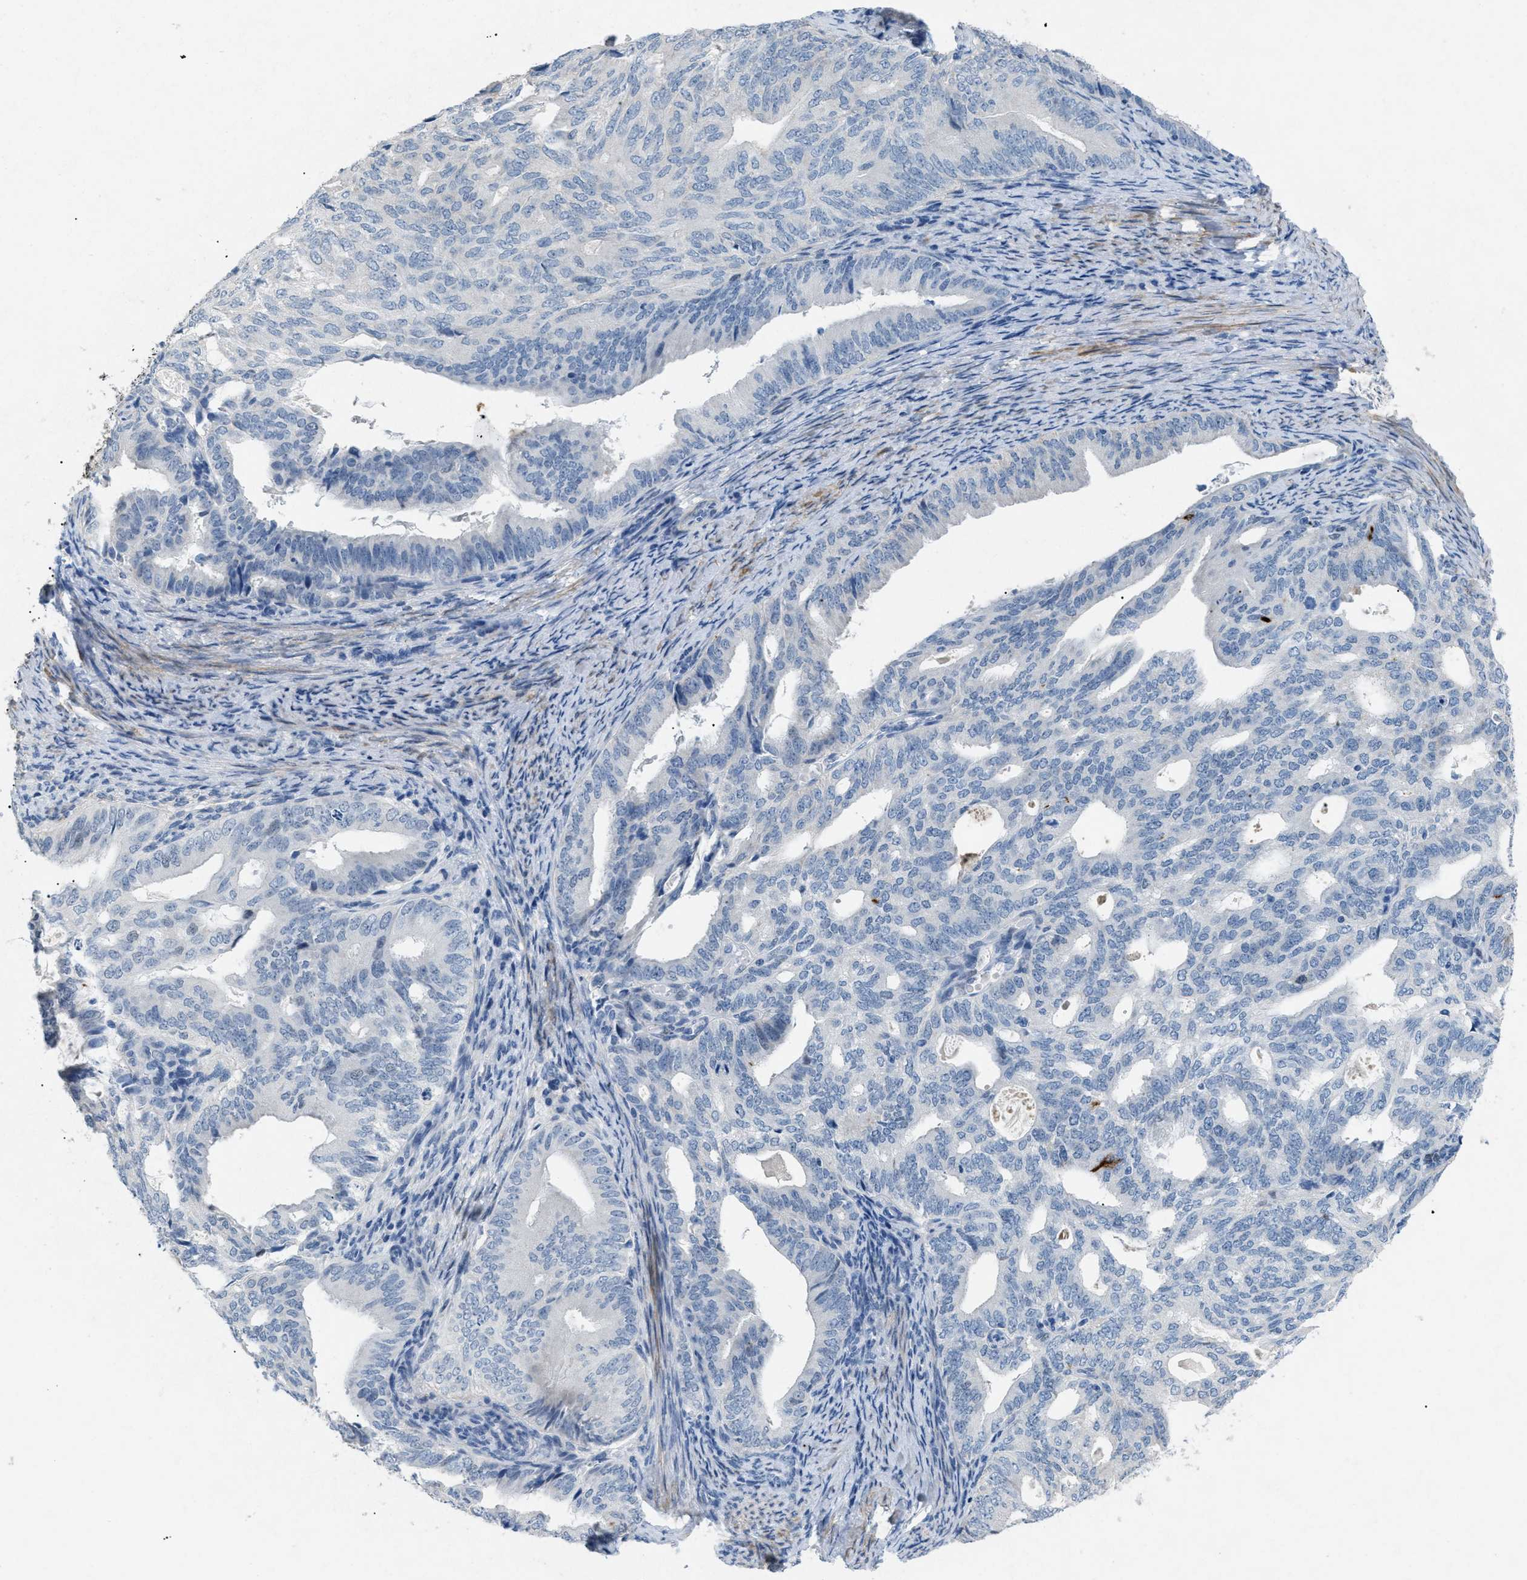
{"staining": {"intensity": "negative", "quantity": "none", "location": "none"}, "tissue": "endometrial cancer", "cell_type": "Tumor cells", "image_type": "cancer", "snomed": [{"axis": "morphology", "description": "Adenocarcinoma, NOS"}, {"axis": "topography", "description": "Endometrium"}], "caption": "The immunohistochemistry (IHC) image has no significant expression in tumor cells of endometrial adenocarcinoma tissue. (DAB (3,3'-diaminobenzidine) immunohistochemistry (IHC) visualized using brightfield microscopy, high magnification).", "gene": "TASOR", "patient": {"sex": "female", "age": 58}}